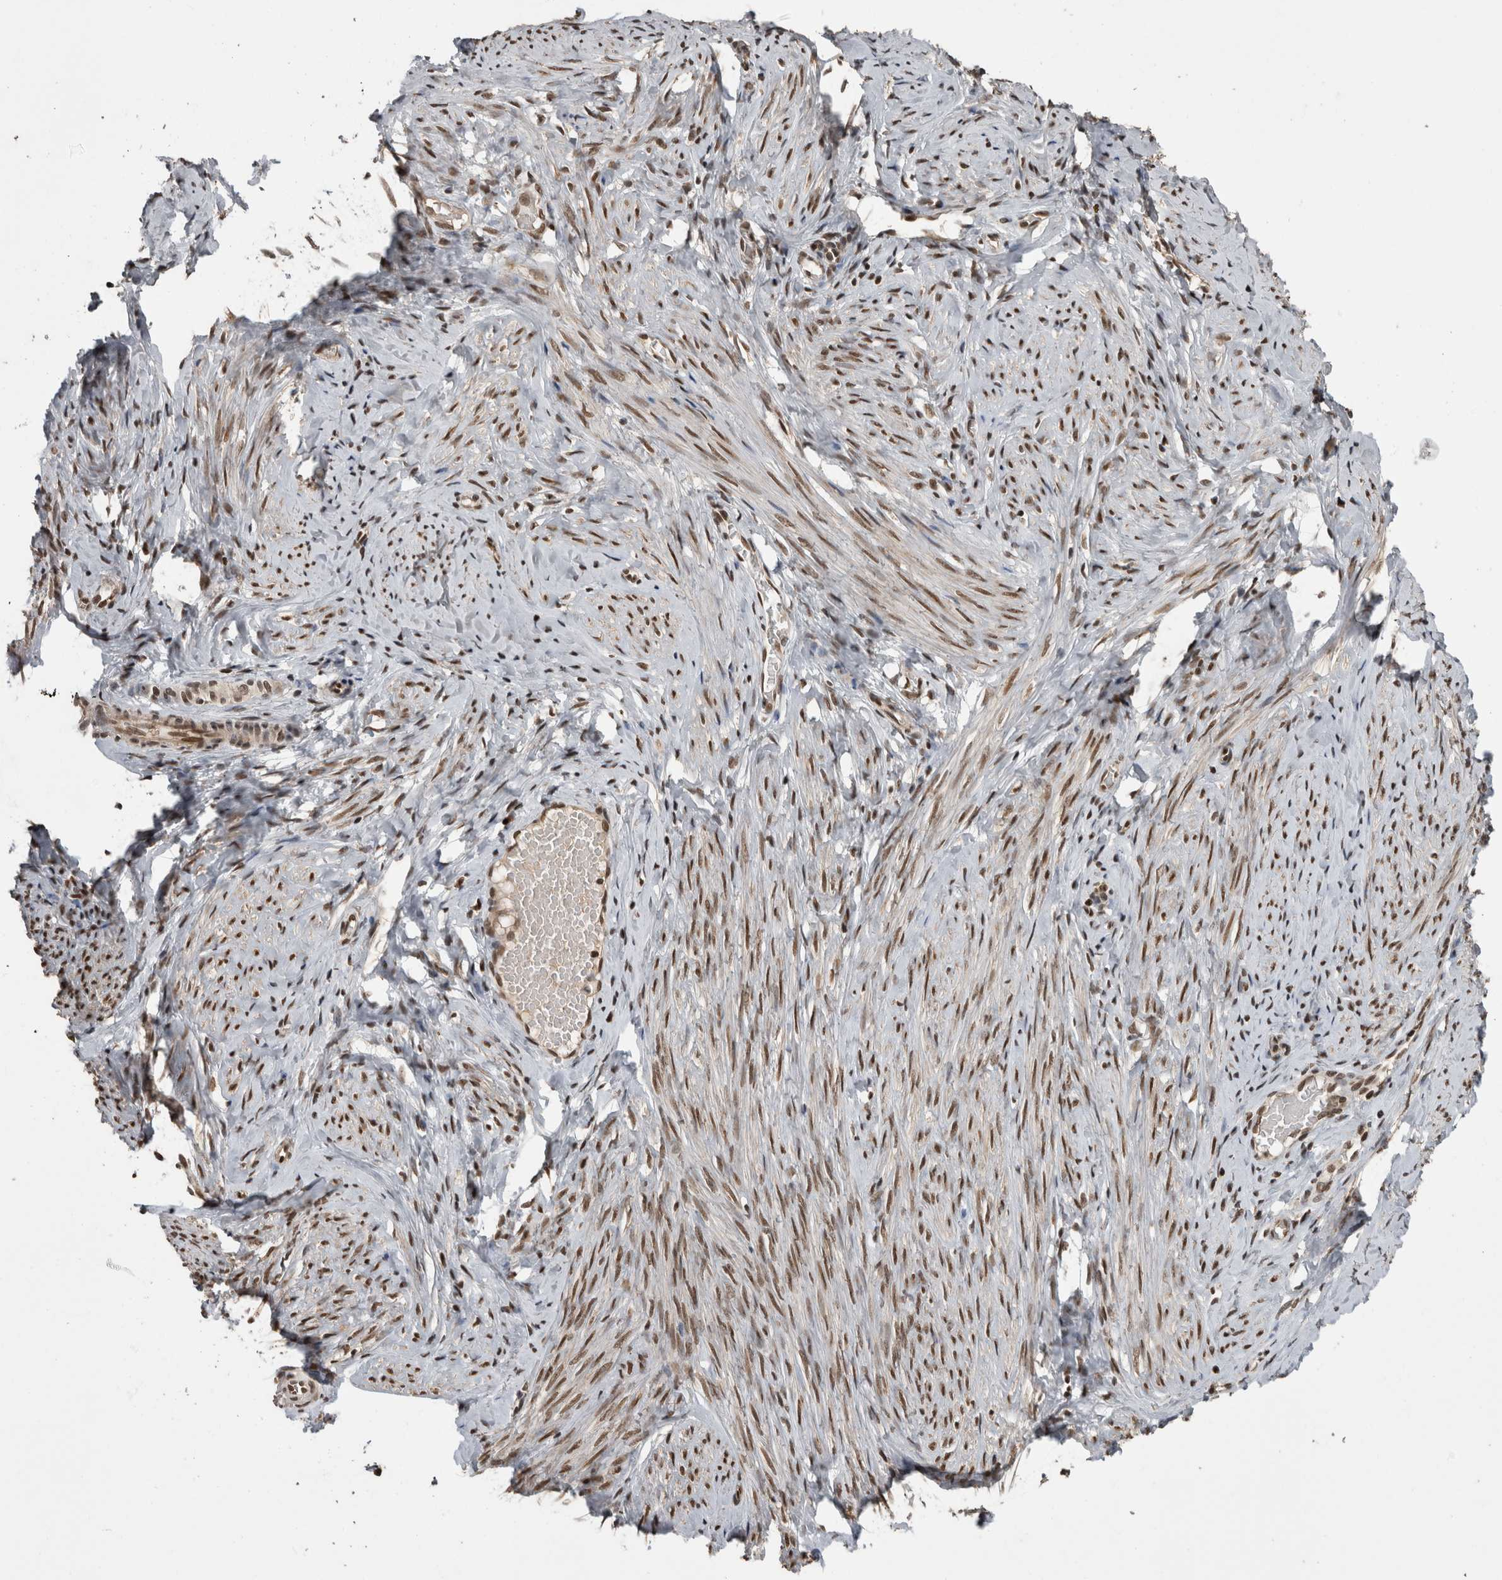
{"staining": {"intensity": "strong", "quantity": ">75%", "location": "nuclear"}, "tissue": "cervix", "cell_type": "Glandular cells", "image_type": "normal", "snomed": [{"axis": "morphology", "description": "Normal tissue, NOS"}, {"axis": "topography", "description": "Cervix"}], "caption": "An immunohistochemistry (IHC) micrograph of benign tissue is shown. Protein staining in brown highlights strong nuclear positivity in cervix within glandular cells. The staining is performed using DAB brown chromogen to label protein expression. The nuclei are counter-stained blue using hematoxylin.", "gene": "CPSF2", "patient": {"sex": "female", "age": 36}}